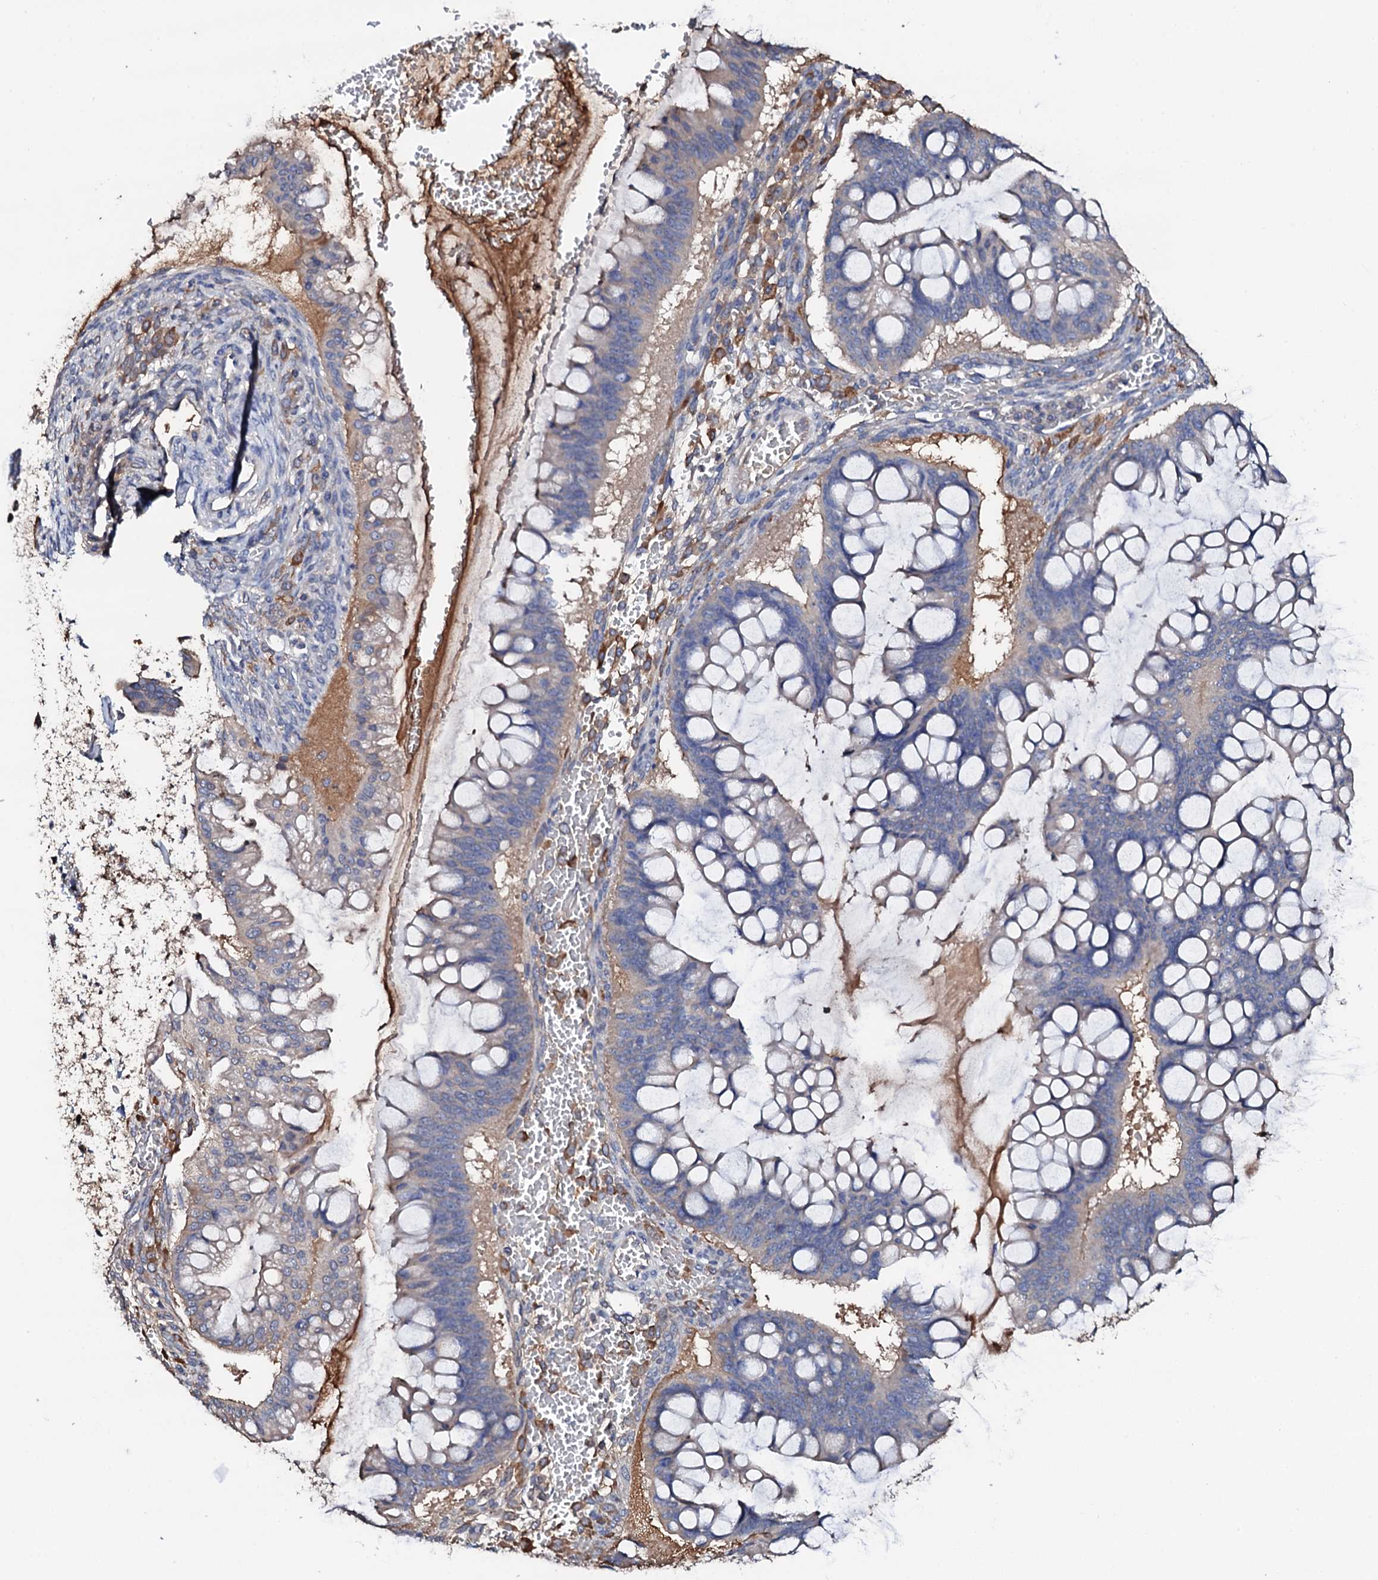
{"staining": {"intensity": "negative", "quantity": "none", "location": "none"}, "tissue": "ovarian cancer", "cell_type": "Tumor cells", "image_type": "cancer", "snomed": [{"axis": "morphology", "description": "Cystadenocarcinoma, mucinous, NOS"}, {"axis": "topography", "description": "Ovary"}], "caption": "Mucinous cystadenocarcinoma (ovarian) was stained to show a protein in brown. There is no significant staining in tumor cells.", "gene": "TCAF2", "patient": {"sex": "female", "age": 73}}